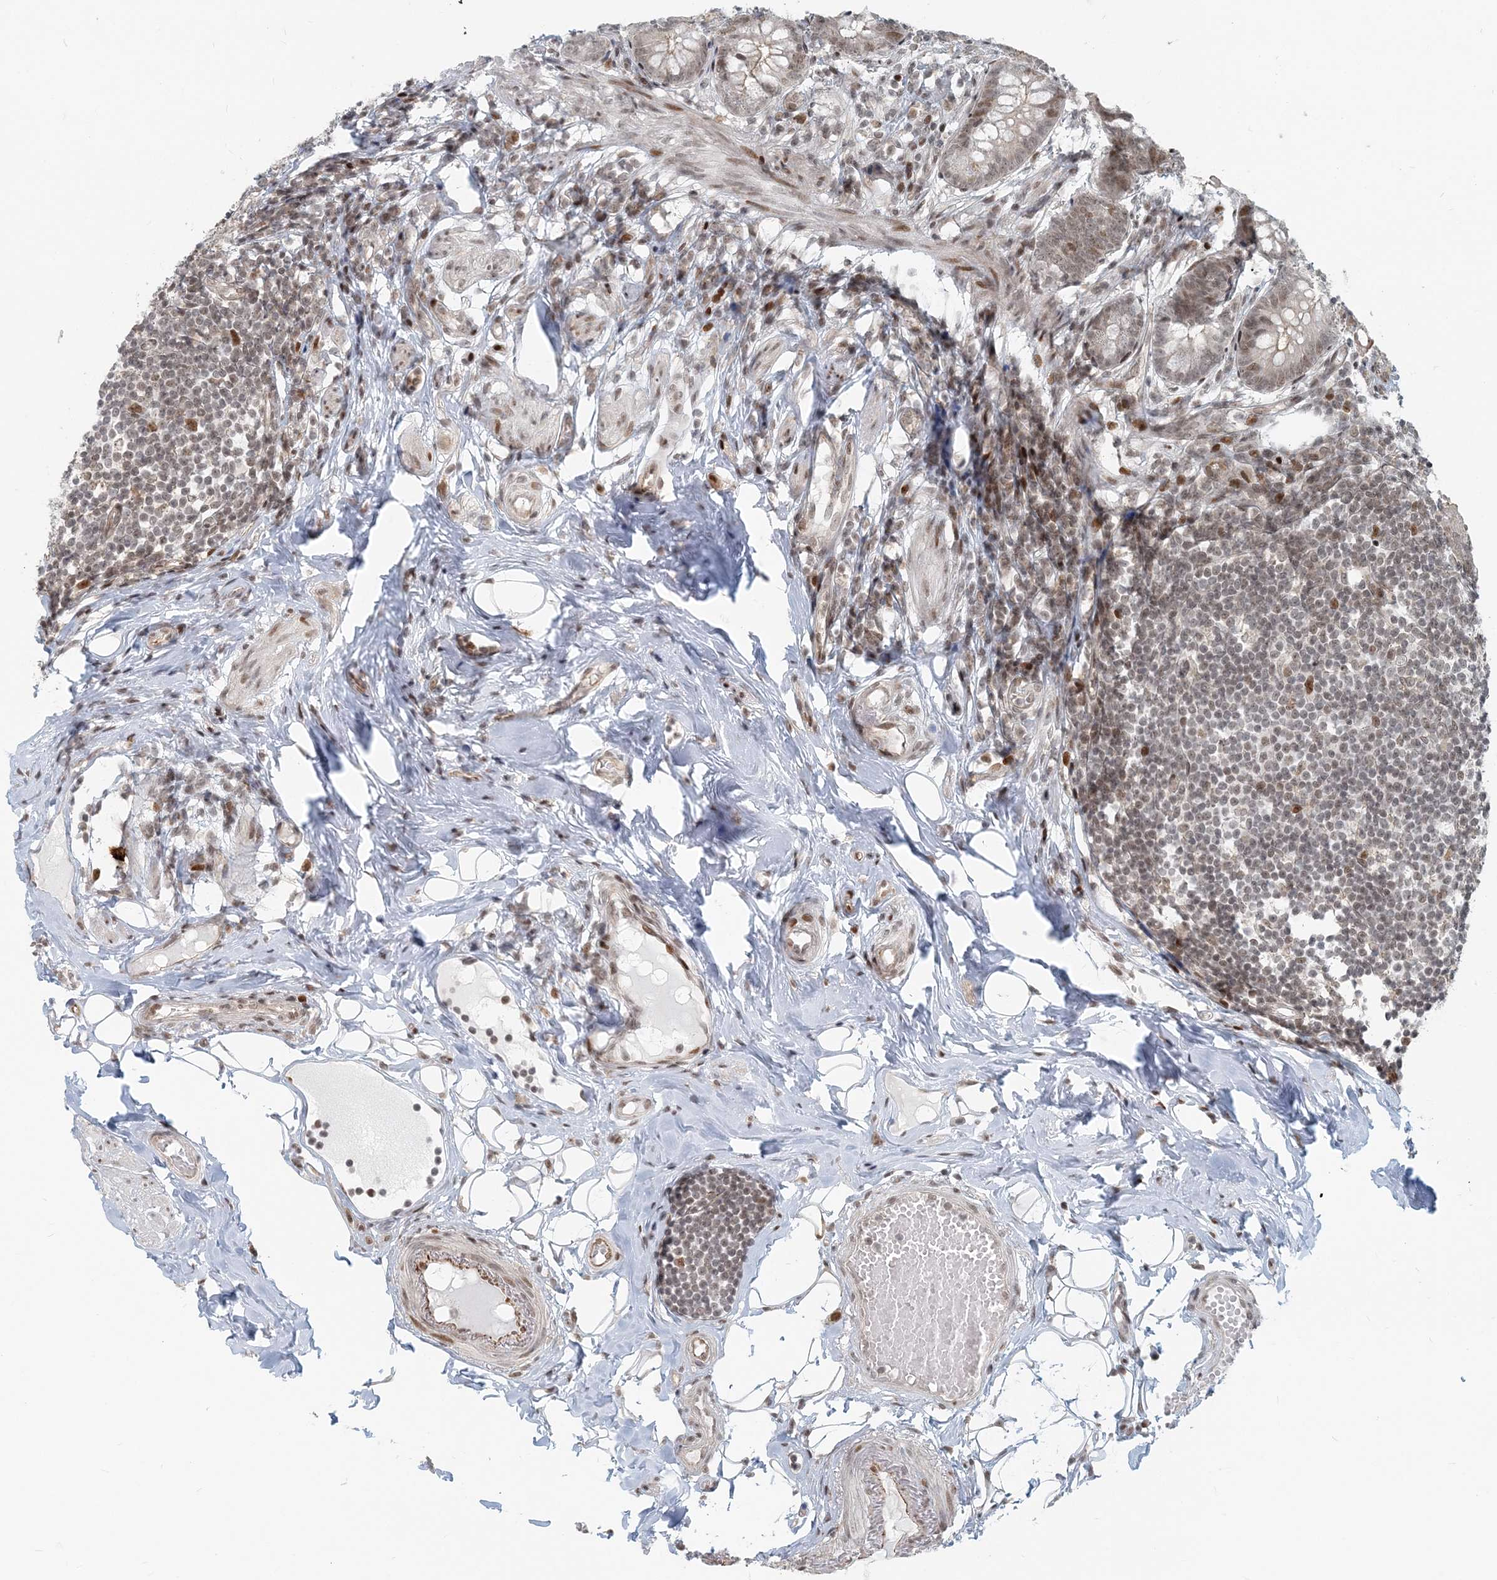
{"staining": {"intensity": "moderate", "quantity": "<25%", "location": "nuclear"}, "tissue": "appendix", "cell_type": "Glandular cells", "image_type": "normal", "snomed": [{"axis": "morphology", "description": "Normal tissue, NOS"}, {"axis": "topography", "description": "Appendix"}], "caption": "Moderate nuclear positivity for a protein is present in approximately <25% of glandular cells of normal appendix using immunohistochemistry.", "gene": "BAZ1B", "patient": {"sex": "female", "age": 62}}